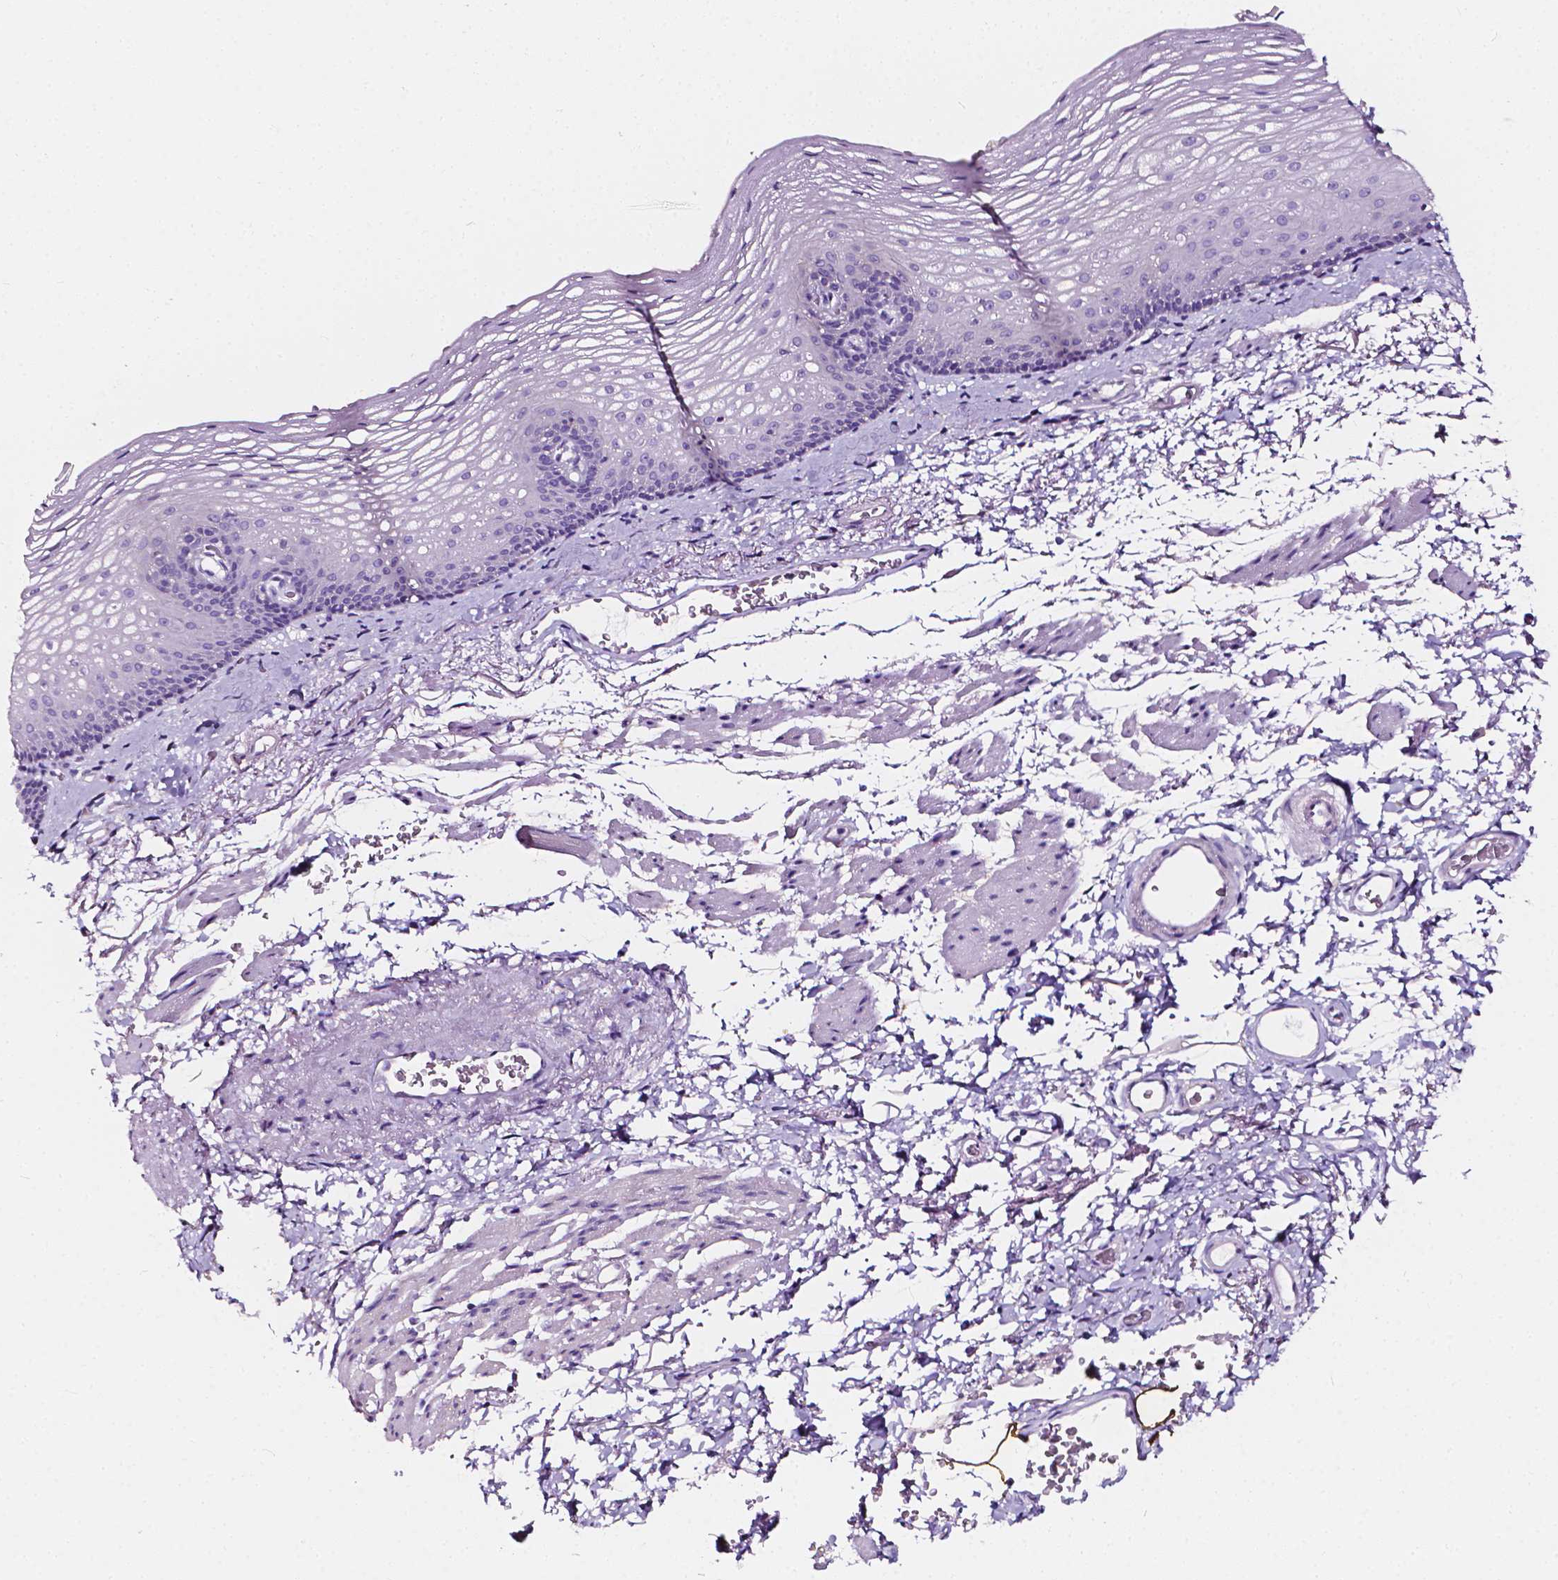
{"staining": {"intensity": "negative", "quantity": "none", "location": "none"}, "tissue": "esophagus", "cell_type": "Squamous epithelial cells", "image_type": "normal", "snomed": [{"axis": "morphology", "description": "Normal tissue, NOS"}, {"axis": "topography", "description": "Esophagus"}], "caption": "Squamous epithelial cells show no significant staining in unremarkable esophagus.", "gene": "CLSTN2", "patient": {"sex": "male", "age": 76}}